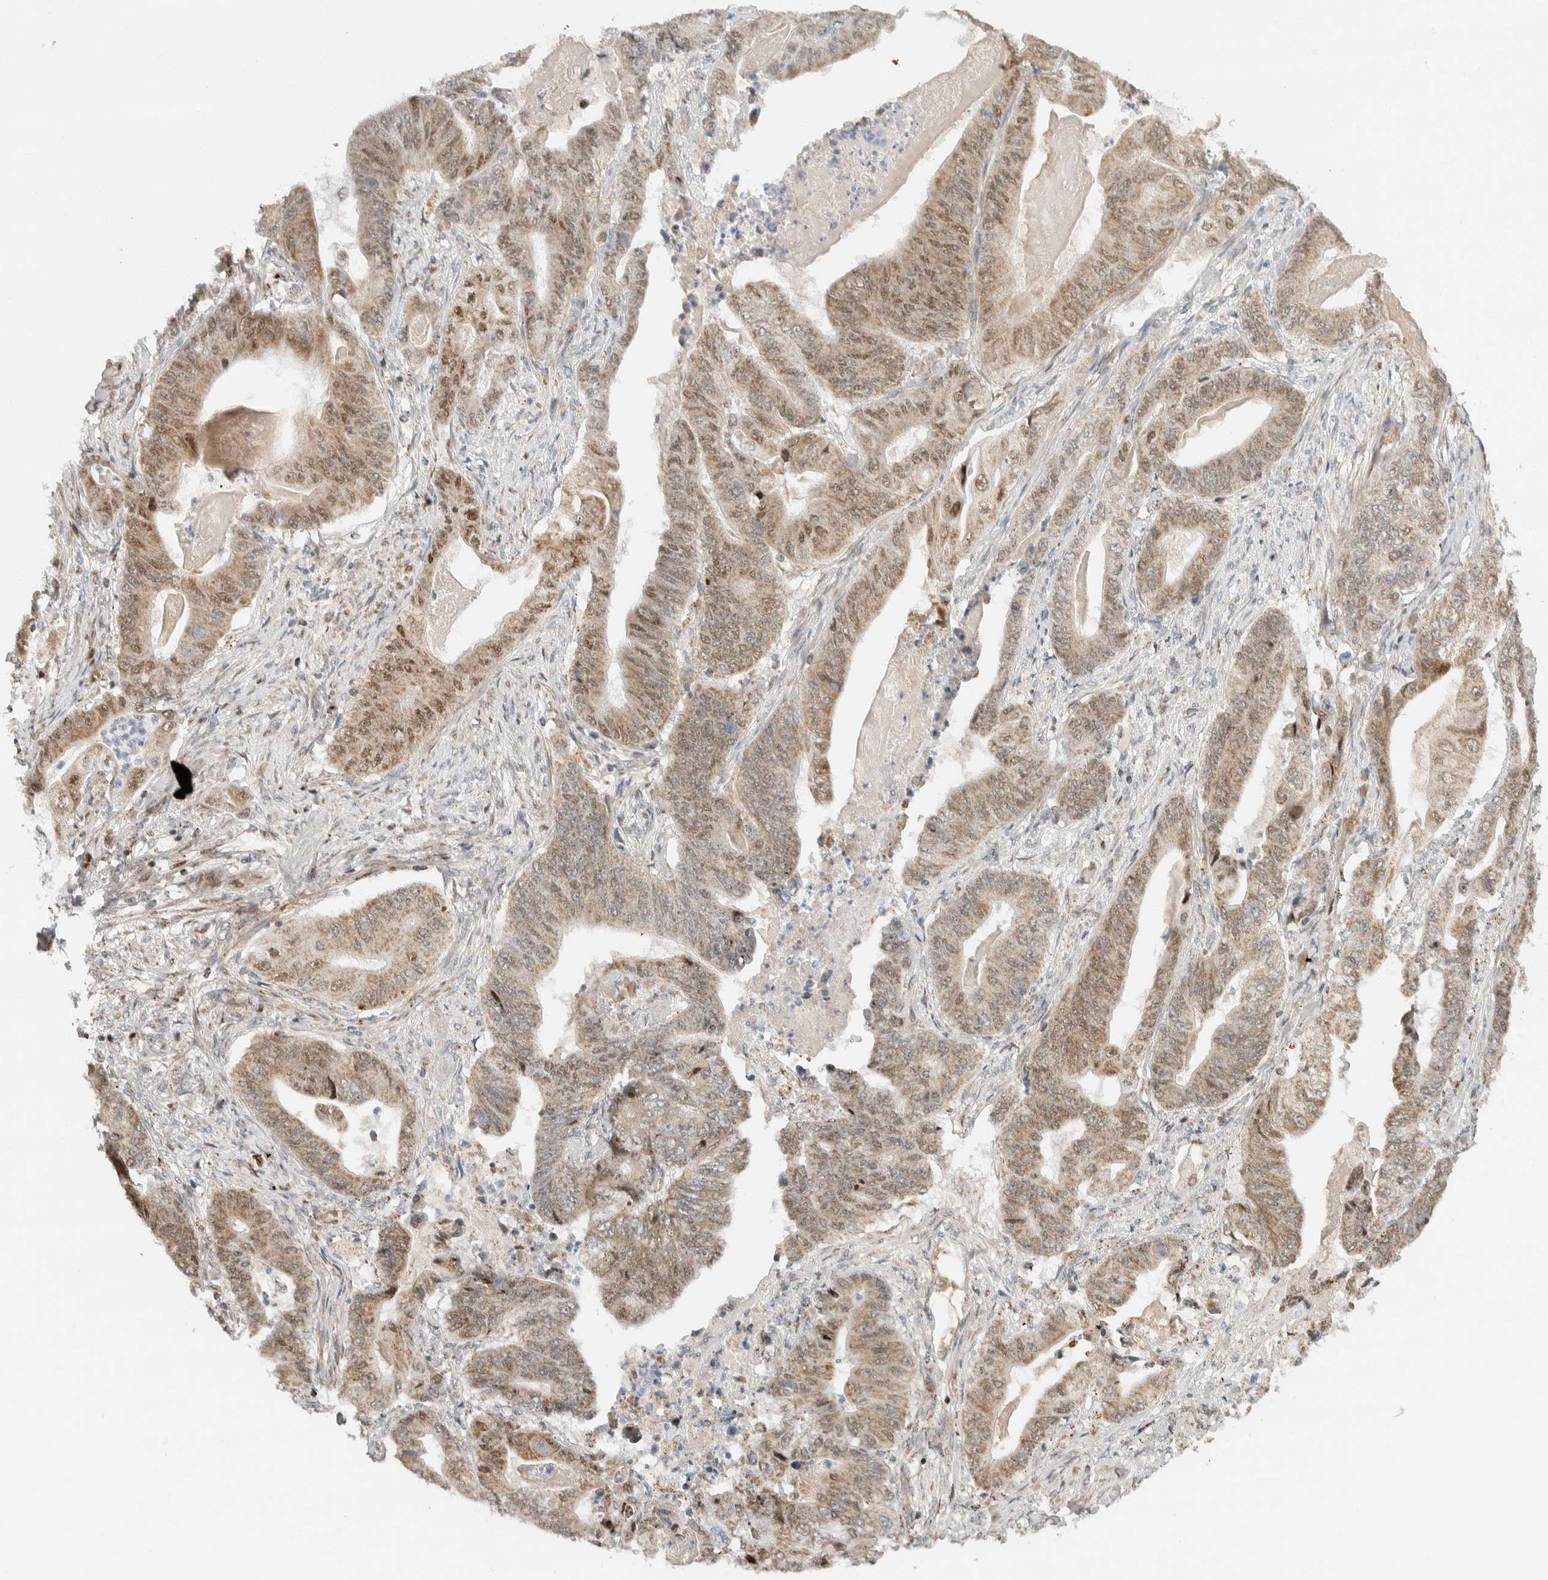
{"staining": {"intensity": "moderate", "quantity": ">75%", "location": "cytoplasmic/membranous,nuclear"}, "tissue": "stomach cancer", "cell_type": "Tumor cells", "image_type": "cancer", "snomed": [{"axis": "morphology", "description": "Adenocarcinoma, NOS"}, {"axis": "topography", "description": "Stomach"}], "caption": "IHC staining of stomach cancer (adenocarcinoma), which shows medium levels of moderate cytoplasmic/membranous and nuclear expression in approximately >75% of tumor cells indicating moderate cytoplasmic/membranous and nuclear protein staining. The staining was performed using DAB (3,3'-diaminobenzidine) (brown) for protein detection and nuclei were counterstained in hematoxylin (blue).", "gene": "TSPAN32", "patient": {"sex": "female", "age": 73}}